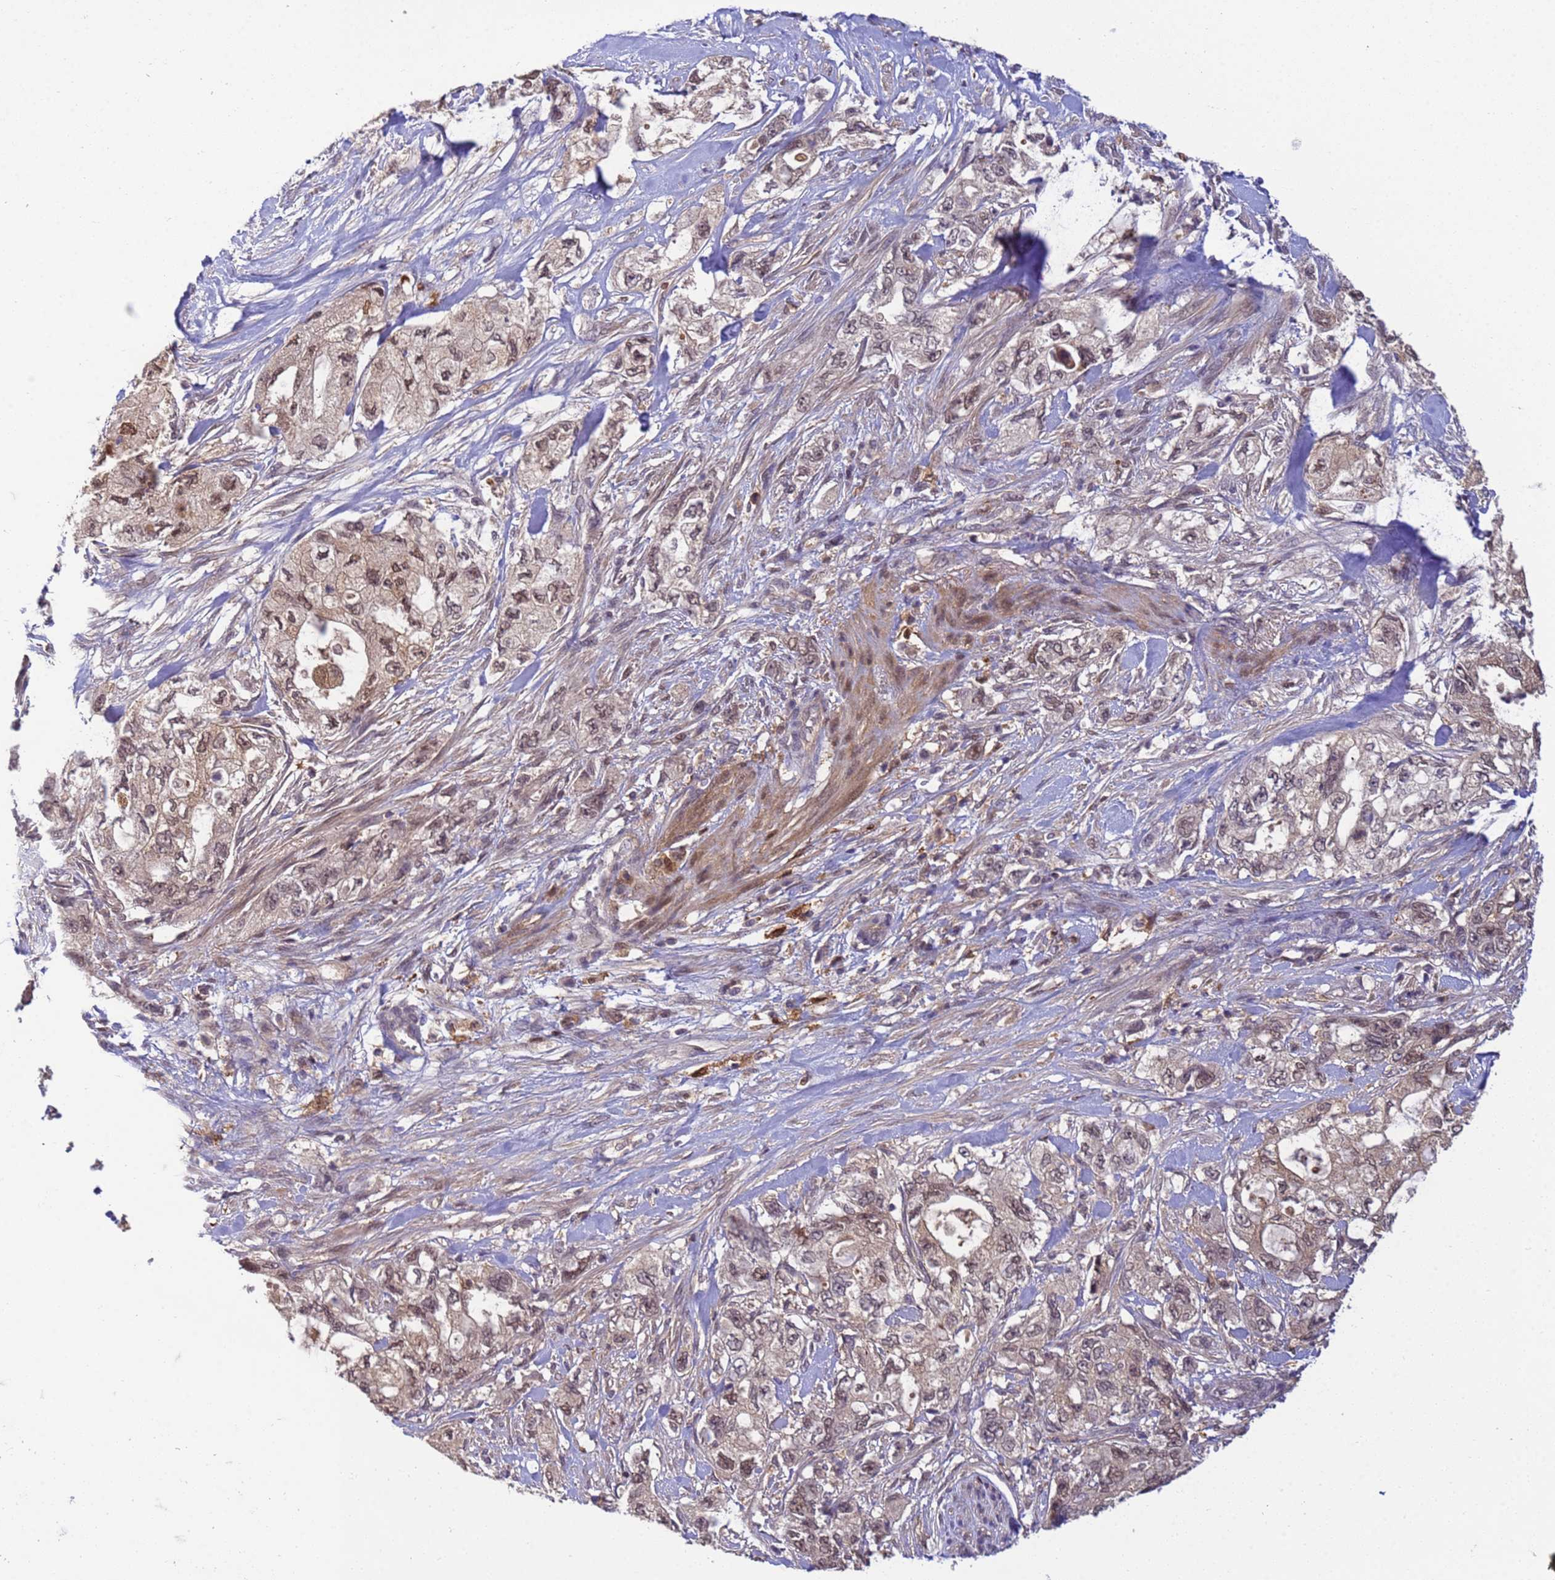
{"staining": {"intensity": "moderate", "quantity": ">75%", "location": "nuclear"}, "tissue": "pancreatic cancer", "cell_type": "Tumor cells", "image_type": "cancer", "snomed": [{"axis": "morphology", "description": "Adenocarcinoma, NOS"}, {"axis": "topography", "description": "Pancreas"}], "caption": "The photomicrograph exhibits immunohistochemical staining of pancreatic cancer. There is moderate nuclear expression is seen in approximately >75% of tumor cells.", "gene": "NPEPPS", "patient": {"sex": "female", "age": 73}}